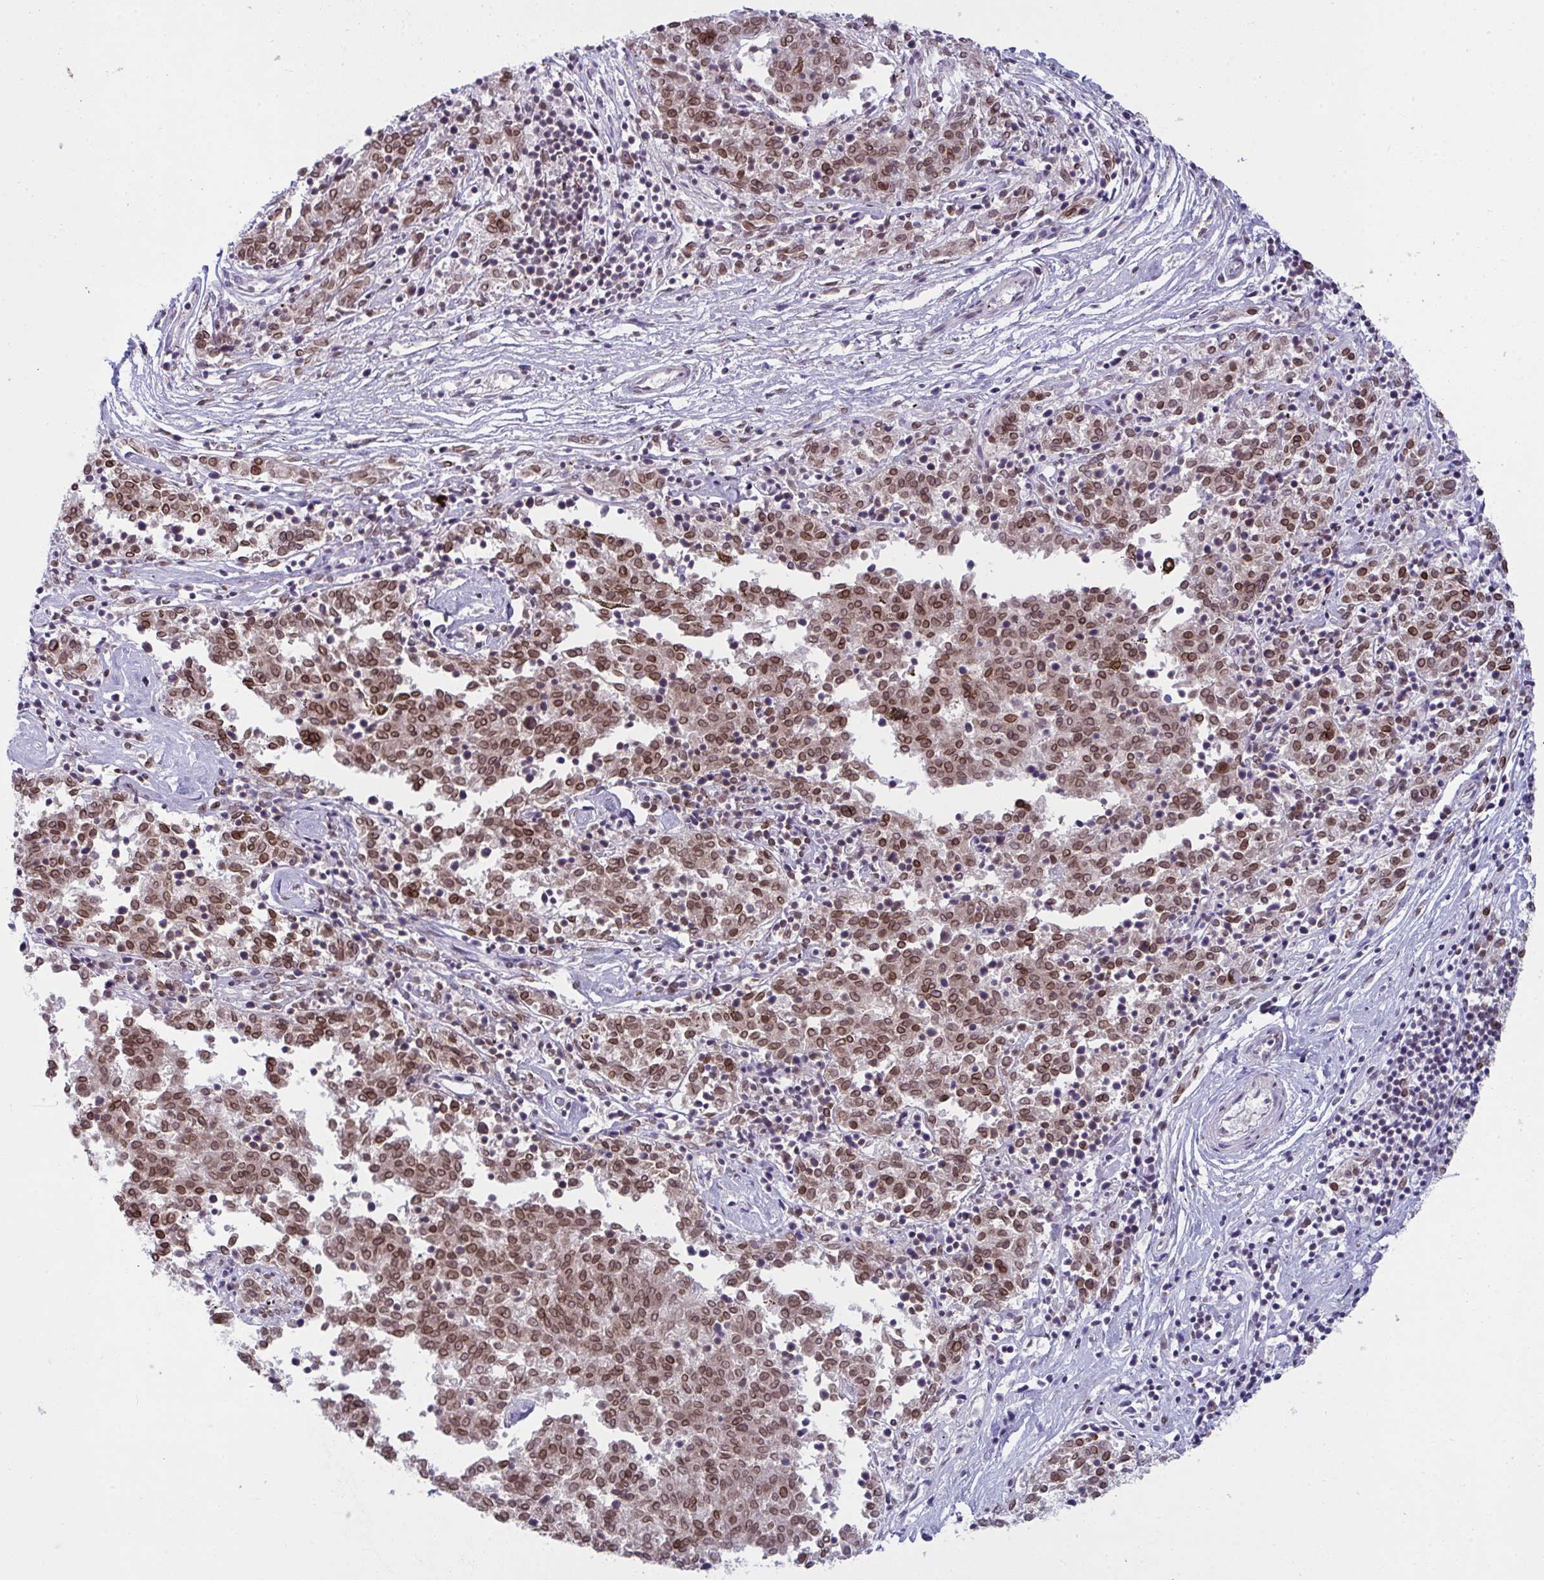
{"staining": {"intensity": "moderate", "quantity": "25%-75%", "location": "cytoplasmic/membranous,nuclear"}, "tissue": "melanoma", "cell_type": "Tumor cells", "image_type": "cancer", "snomed": [{"axis": "morphology", "description": "Malignant melanoma, NOS"}, {"axis": "topography", "description": "Skin"}], "caption": "Malignant melanoma was stained to show a protein in brown. There is medium levels of moderate cytoplasmic/membranous and nuclear positivity in about 25%-75% of tumor cells.", "gene": "RANBP2", "patient": {"sex": "female", "age": 72}}